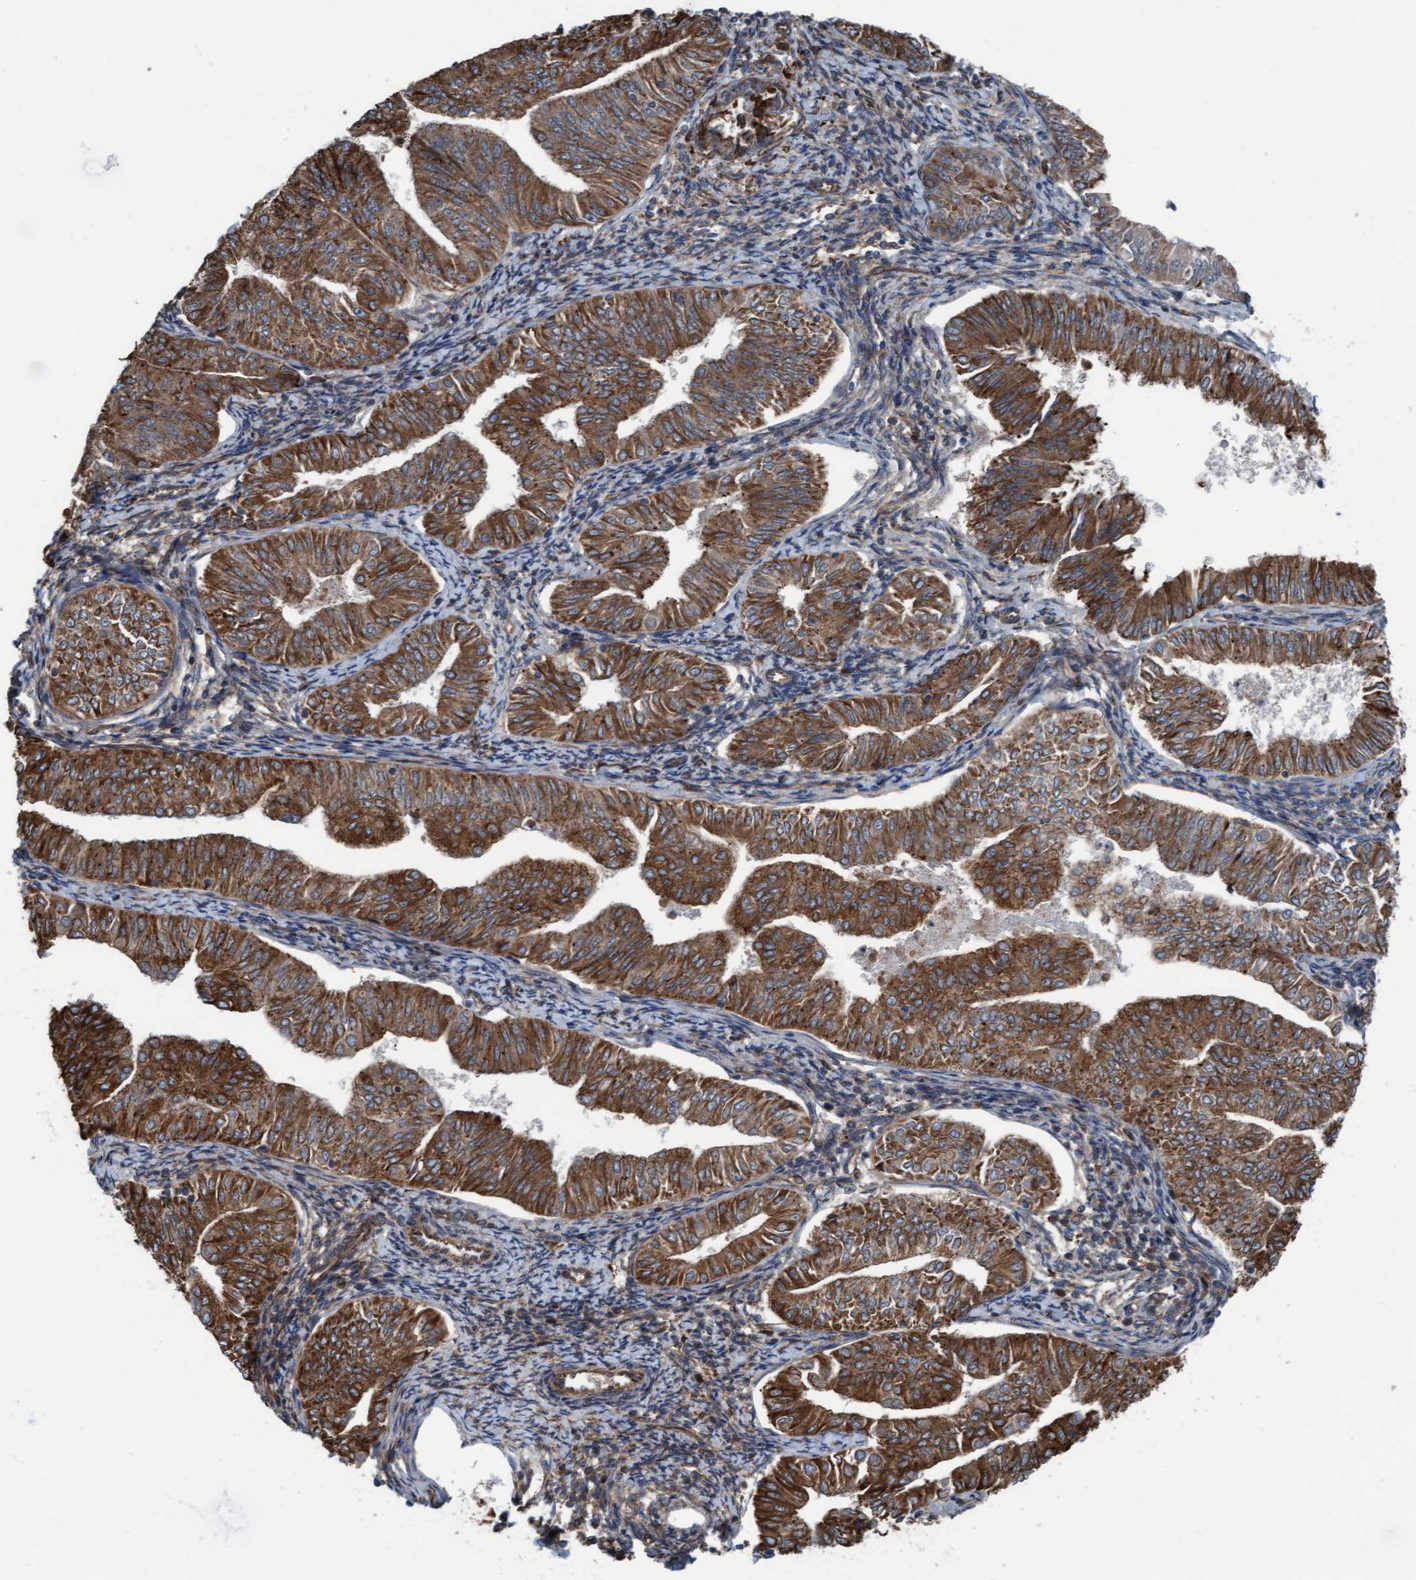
{"staining": {"intensity": "strong", "quantity": ">75%", "location": "cytoplasmic/membranous"}, "tissue": "endometrial cancer", "cell_type": "Tumor cells", "image_type": "cancer", "snomed": [{"axis": "morphology", "description": "Normal tissue, NOS"}, {"axis": "morphology", "description": "Adenocarcinoma, NOS"}, {"axis": "topography", "description": "Endometrium"}], "caption": "Immunohistochemistry (DAB (3,3'-diaminobenzidine)) staining of human endometrial cancer (adenocarcinoma) displays strong cytoplasmic/membranous protein positivity in about >75% of tumor cells.", "gene": "RAP1GAP2", "patient": {"sex": "female", "age": 53}}